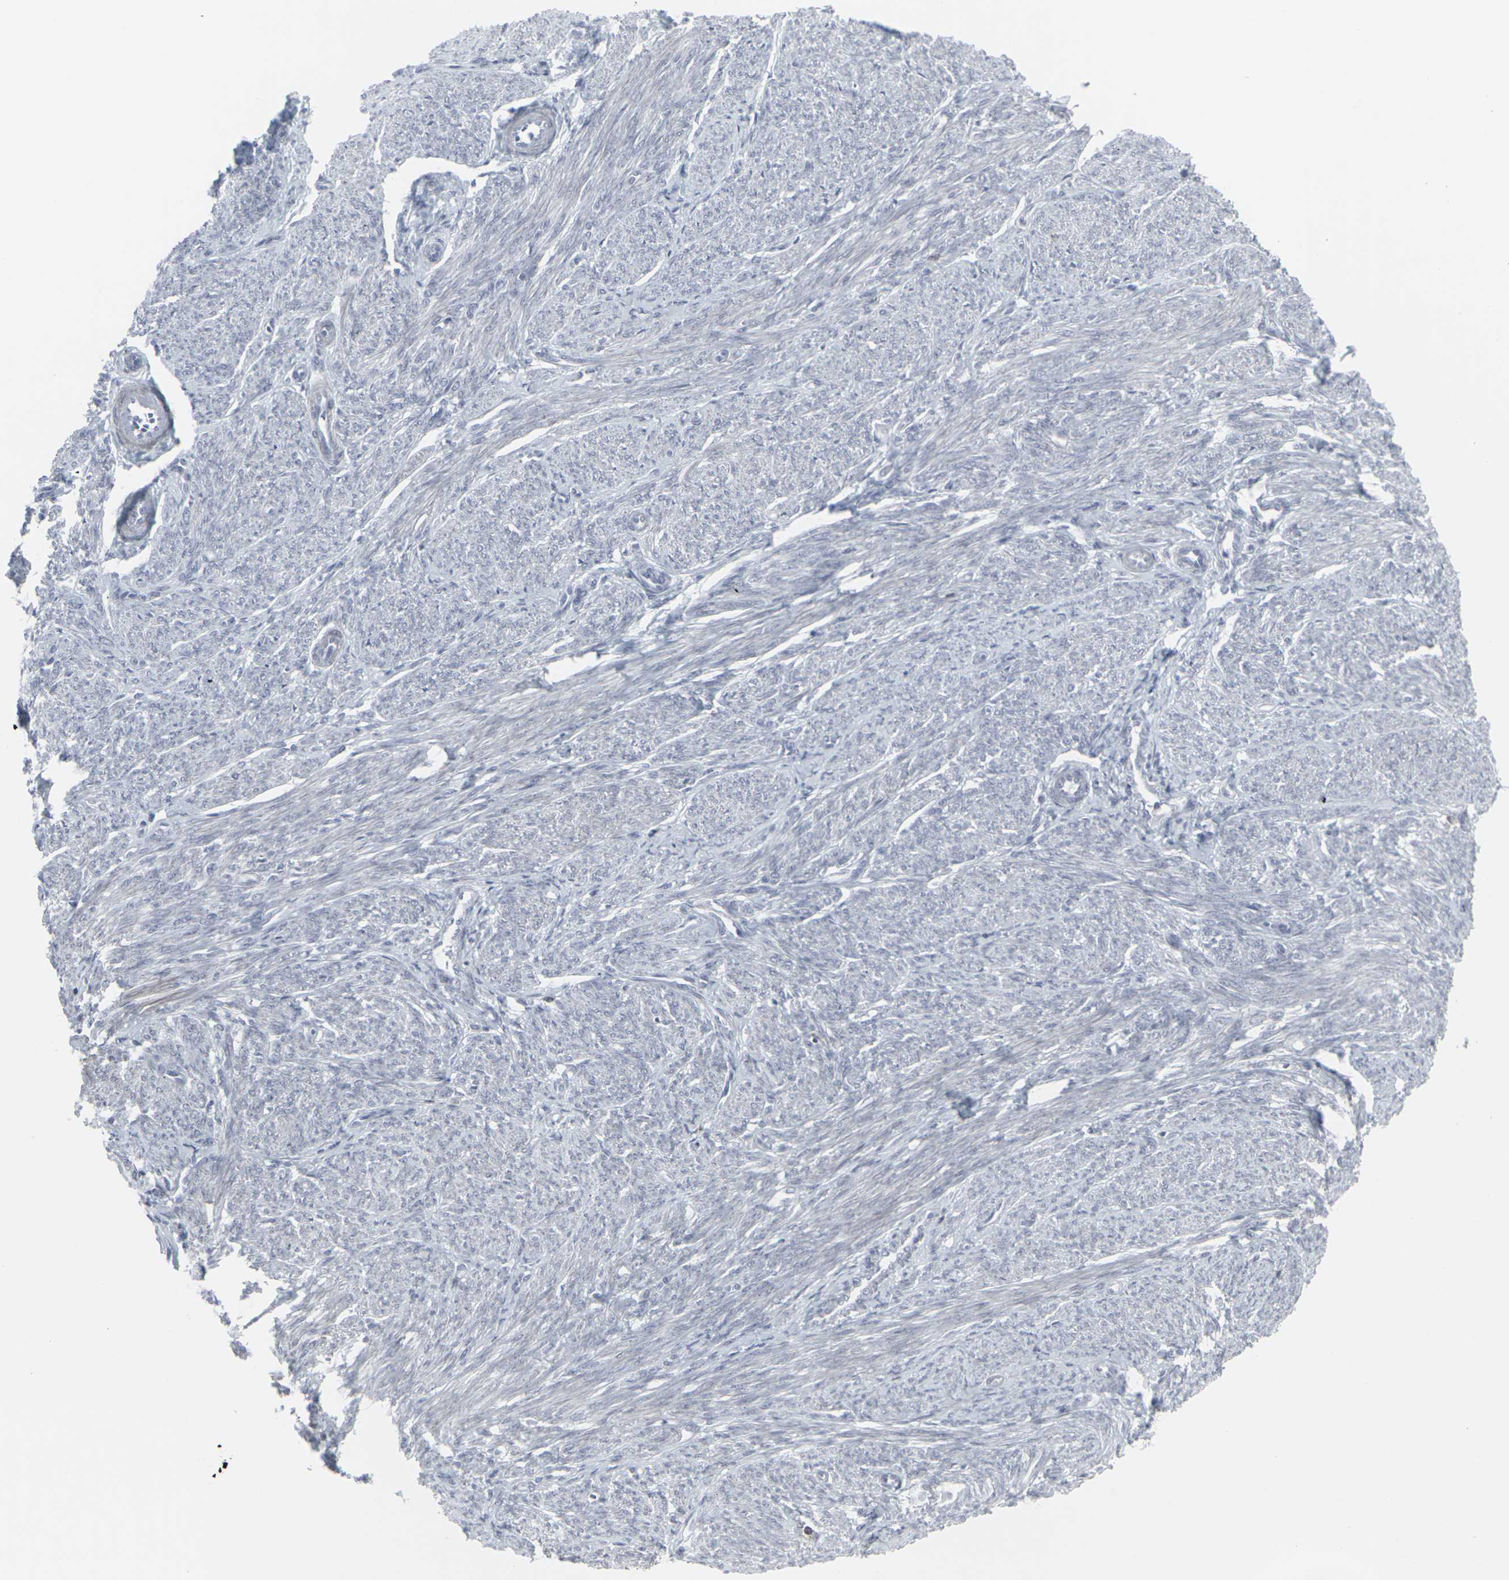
{"staining": {"intensity": "negative", "quantity": "none", "location": "none"}, "tissue": "smooth muscle", "cell_type": "Smooth muscle cells", "image_type": "normal", "snomed": [{"axis": "morphology", "description": "Normal tissue, NOS"}, {"axis": "topography", "description": "Smooth muscle"}], "caption": "A micrograph of smooth muscle stained for a protein displays no brown staining in smooth muscle cells.", "gene": "APOBEC2", "patient": {"sex": "female", "age": 65}}